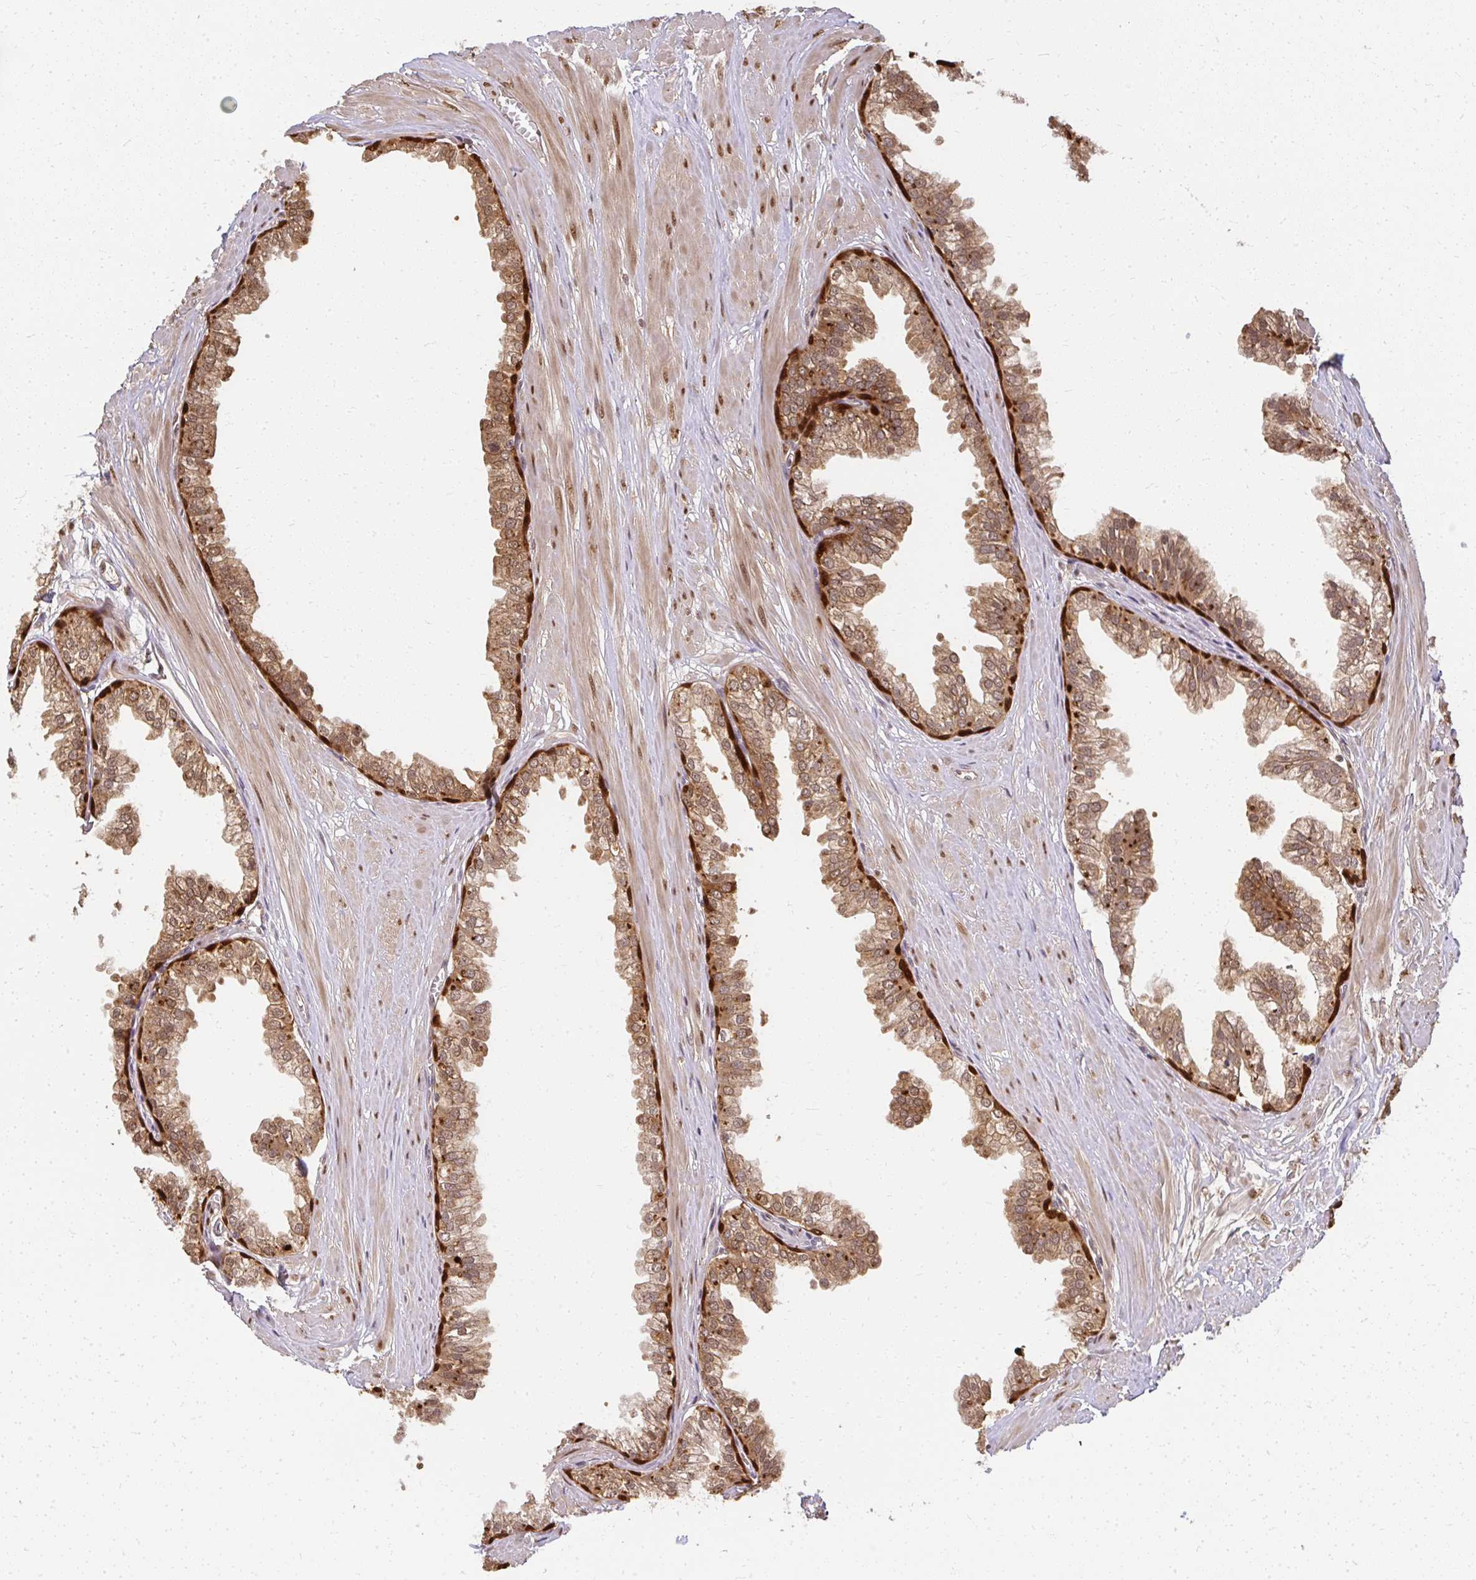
{"staining": {"intensity": "strong", "quantity": "25%-75%", "location": "cytoplasmic/membranous,nuclear"}, "tissue": "prostate", "cell_type": "Glandular cells", "image_type": "normal", "snomed": [{"axis": "morphology", "description": "Normal tissue, NOS"}, {"axis": "topography", "description": "Prostate"}, {"axis": "topography", "description": "Peripheral nerve tissue"}], "caption": "IHC staining of normal prostate, which shows high levels of strong cytoplasmic/membranous,nuclear expression in about 25%-75% of glandular cells indicating strong cytoplasmic/membranous,nuclear protein expression. The staining was performed using DAB (brown) for protein detection and nuclei were counterstained in hematoxylin (blue).", "gene": "LARS2", "patient": {"sex": "male", "age": 55}}